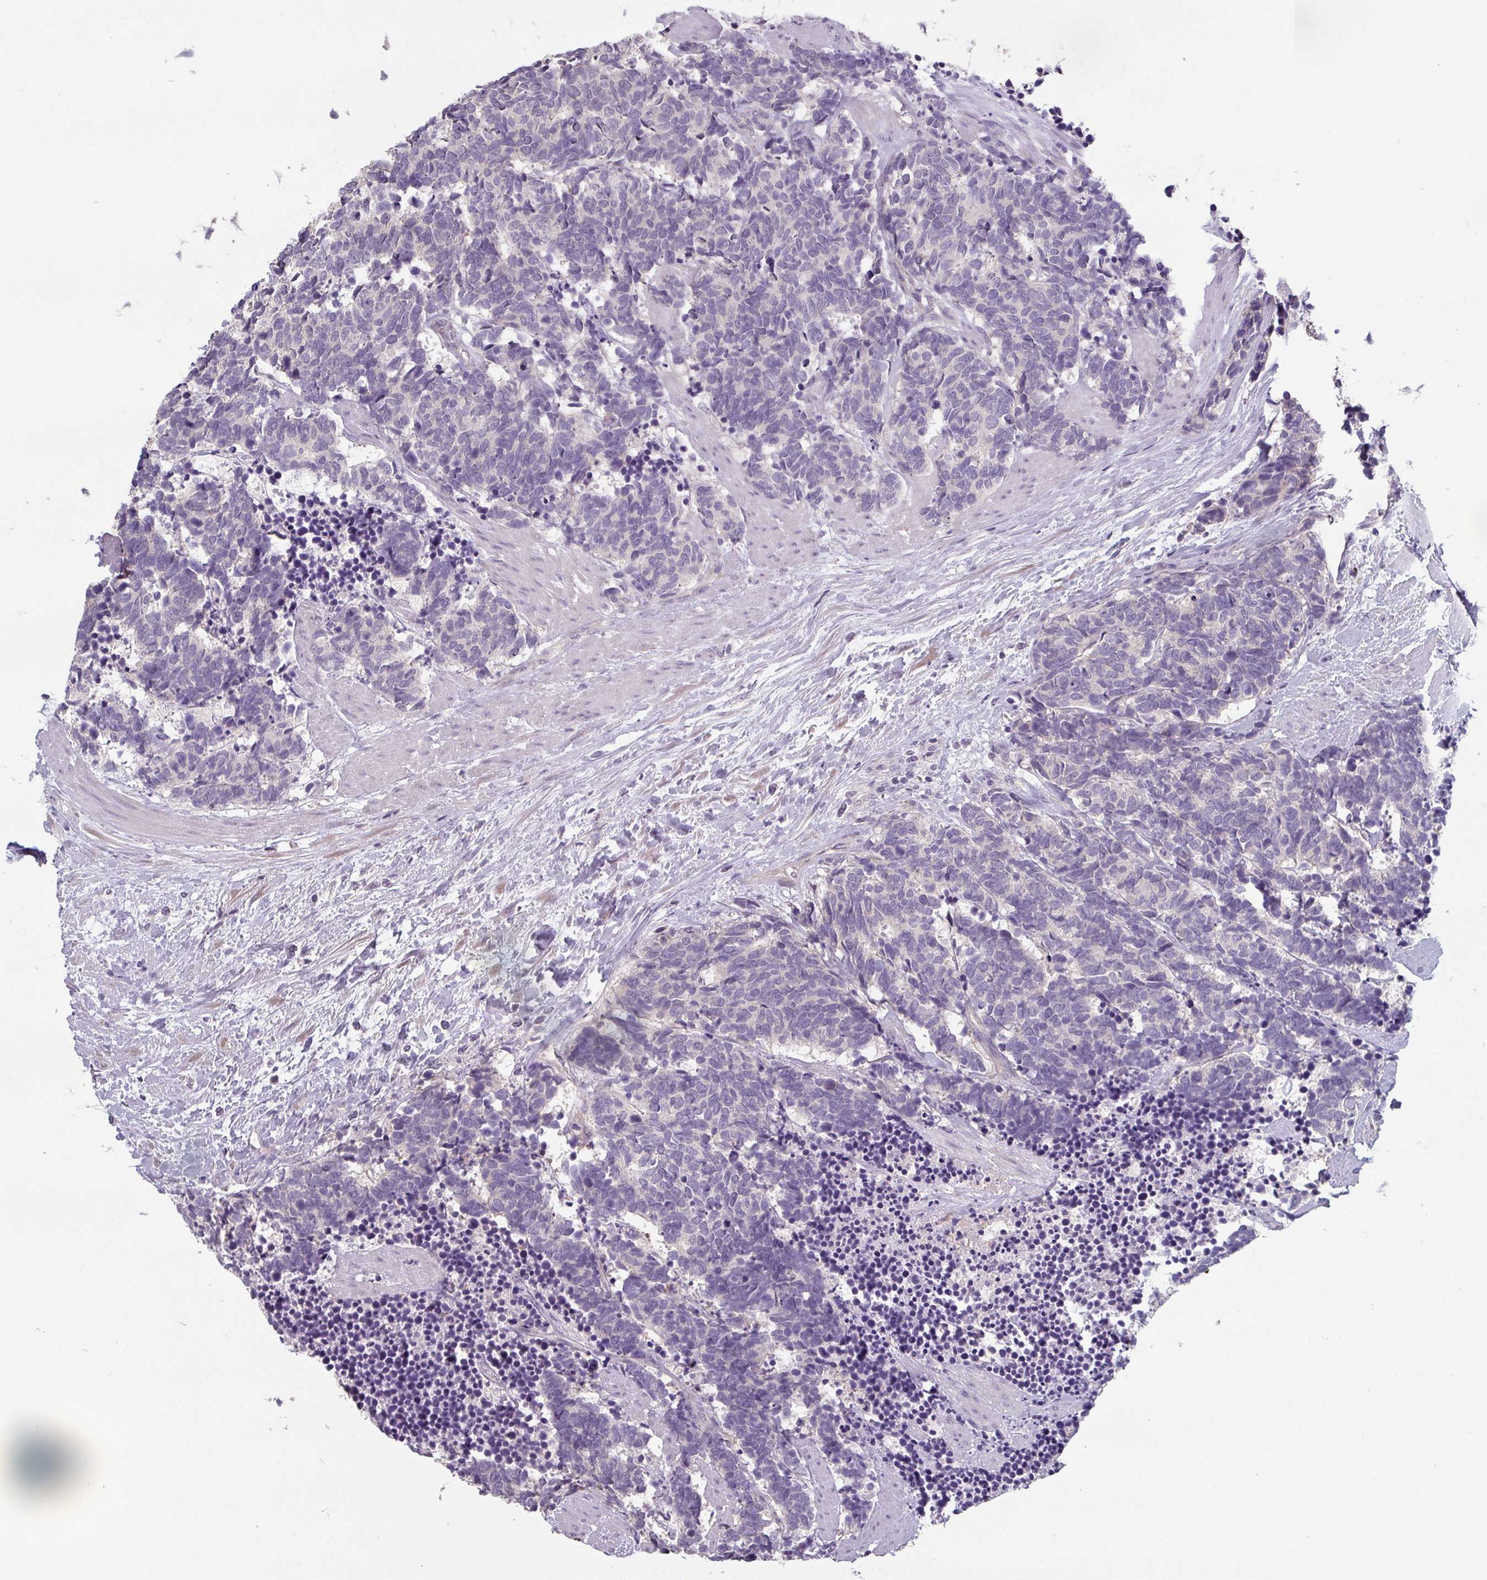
{"staining": {"intensity": "negative", "quantity": "none", "location": "none"}, "tissue": "carcinoid", "cell_type": "Tumor cells", "image_type": "cancer", "snomed": [{"axis": "morphology", "description": "Carcinoma, NOS"}, {"axis": "morphology", "description": "Carcinoid, malignant, NOS"}, {"axis": "topography", "description": "Prostate"}], "caption": "Tumor cells show no significant protein staining in carcinoma. (Stains: DAB IHC with hematoxylin counter stain, Microscopy: brightfield microscopy at high magnification).", "gene": "PRAMEF8", "patient": {"sex": "male", "age": 57}}